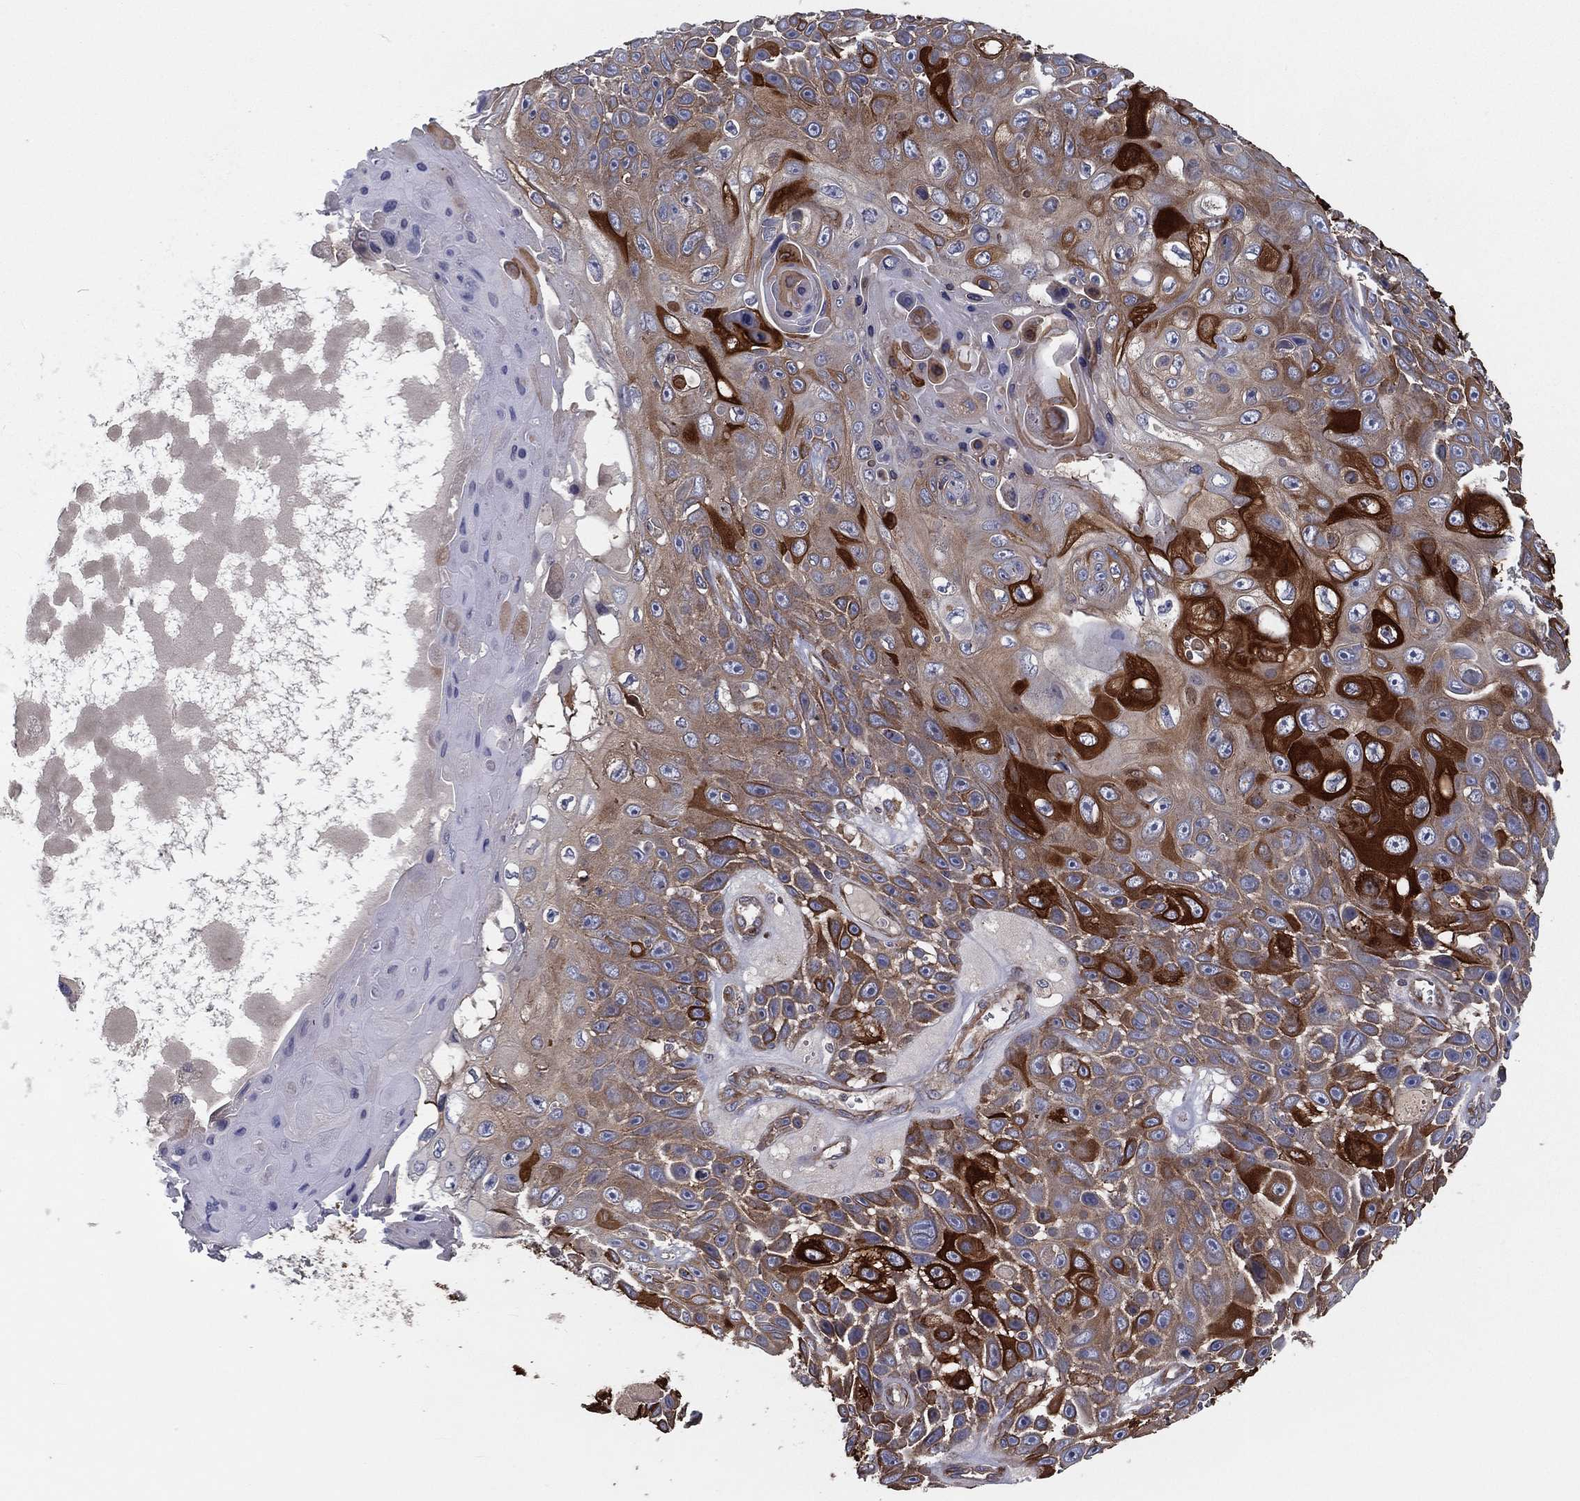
{"staining": {"intensity": "strong", "quantity": "<25%", "location": "cytoplasmic/membranous"}, "tissue": "skin cancer", "cell_type": "Tumor cells", "image_type": "cancer", "snomed": [{"axis": "morphology", "description": "Squamous cell carcinoma, NOS"}, {"axis": "topography", "description": "Skin"}], "caption": "Skin cancer (squamous cell carcinoma) stained with DAB (3,3'-diaminobenzidine) IHC displays medium levels of strong cytoplasmic/membranous expression in approximately <25% of tumor cells. (Stains: DAB in brown, nuclei in blue, Microscopy: brightfield microscopy at high magnification).", "gene": "EIF2B5", "patient": {"sex": "male", "age": 82}}